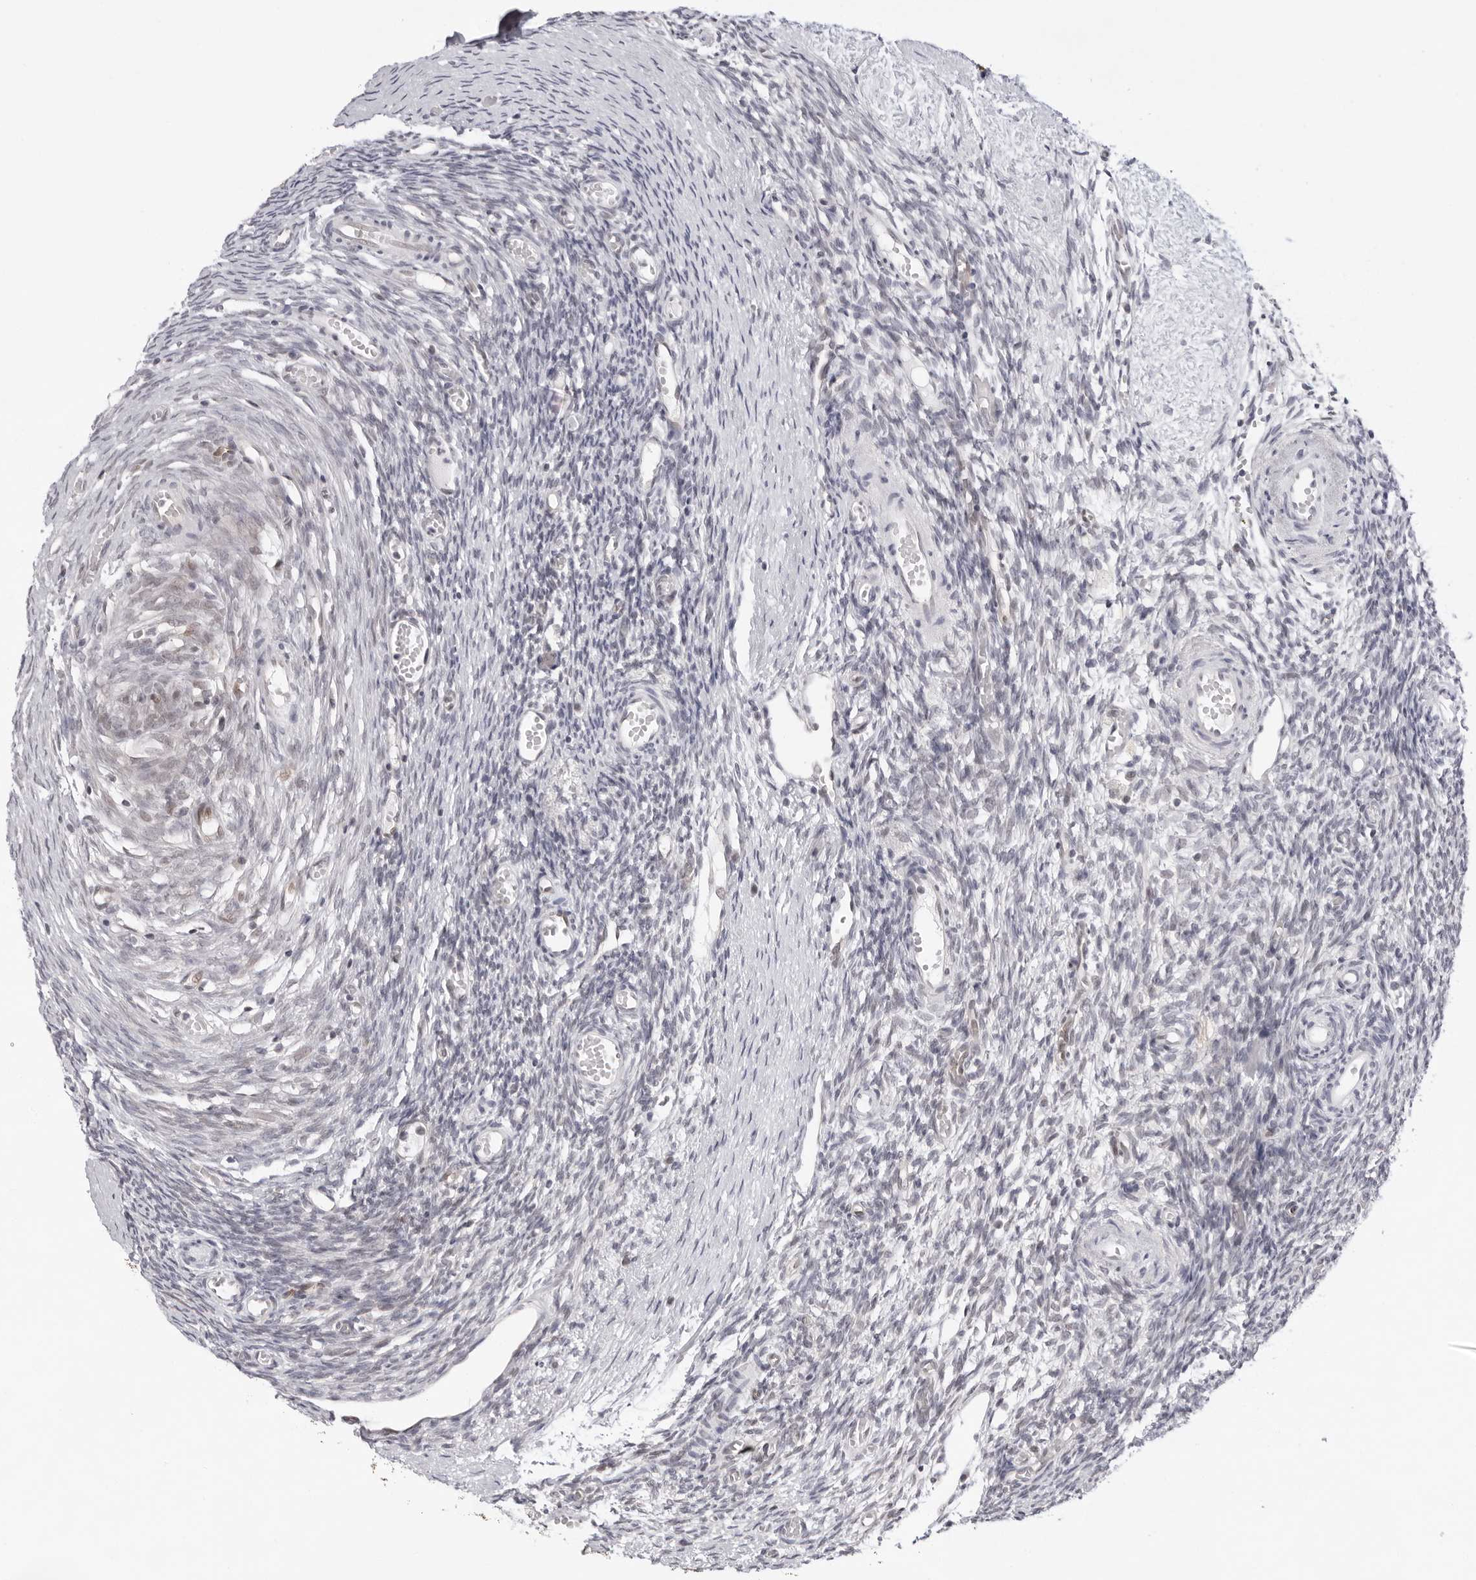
{"staining": {"intensity": "negative", "quantity": "none", "location": "none"}, "tissue": "ovary", "cell_type": "Ovarian stroma cells", "image_type": "normal", "snomed": [{"axis": "morphology", "description": "Normal tissue, NOS"}, {"axis": "topography", "description": "Ovary"}], "caption": "IHC micrograph of normal ovary stained for a protein (brown), which displays no staining in ovarian stroma cells.", "gene": "ITGB3BP", "patient": {"sex": "female", "age": 35}}